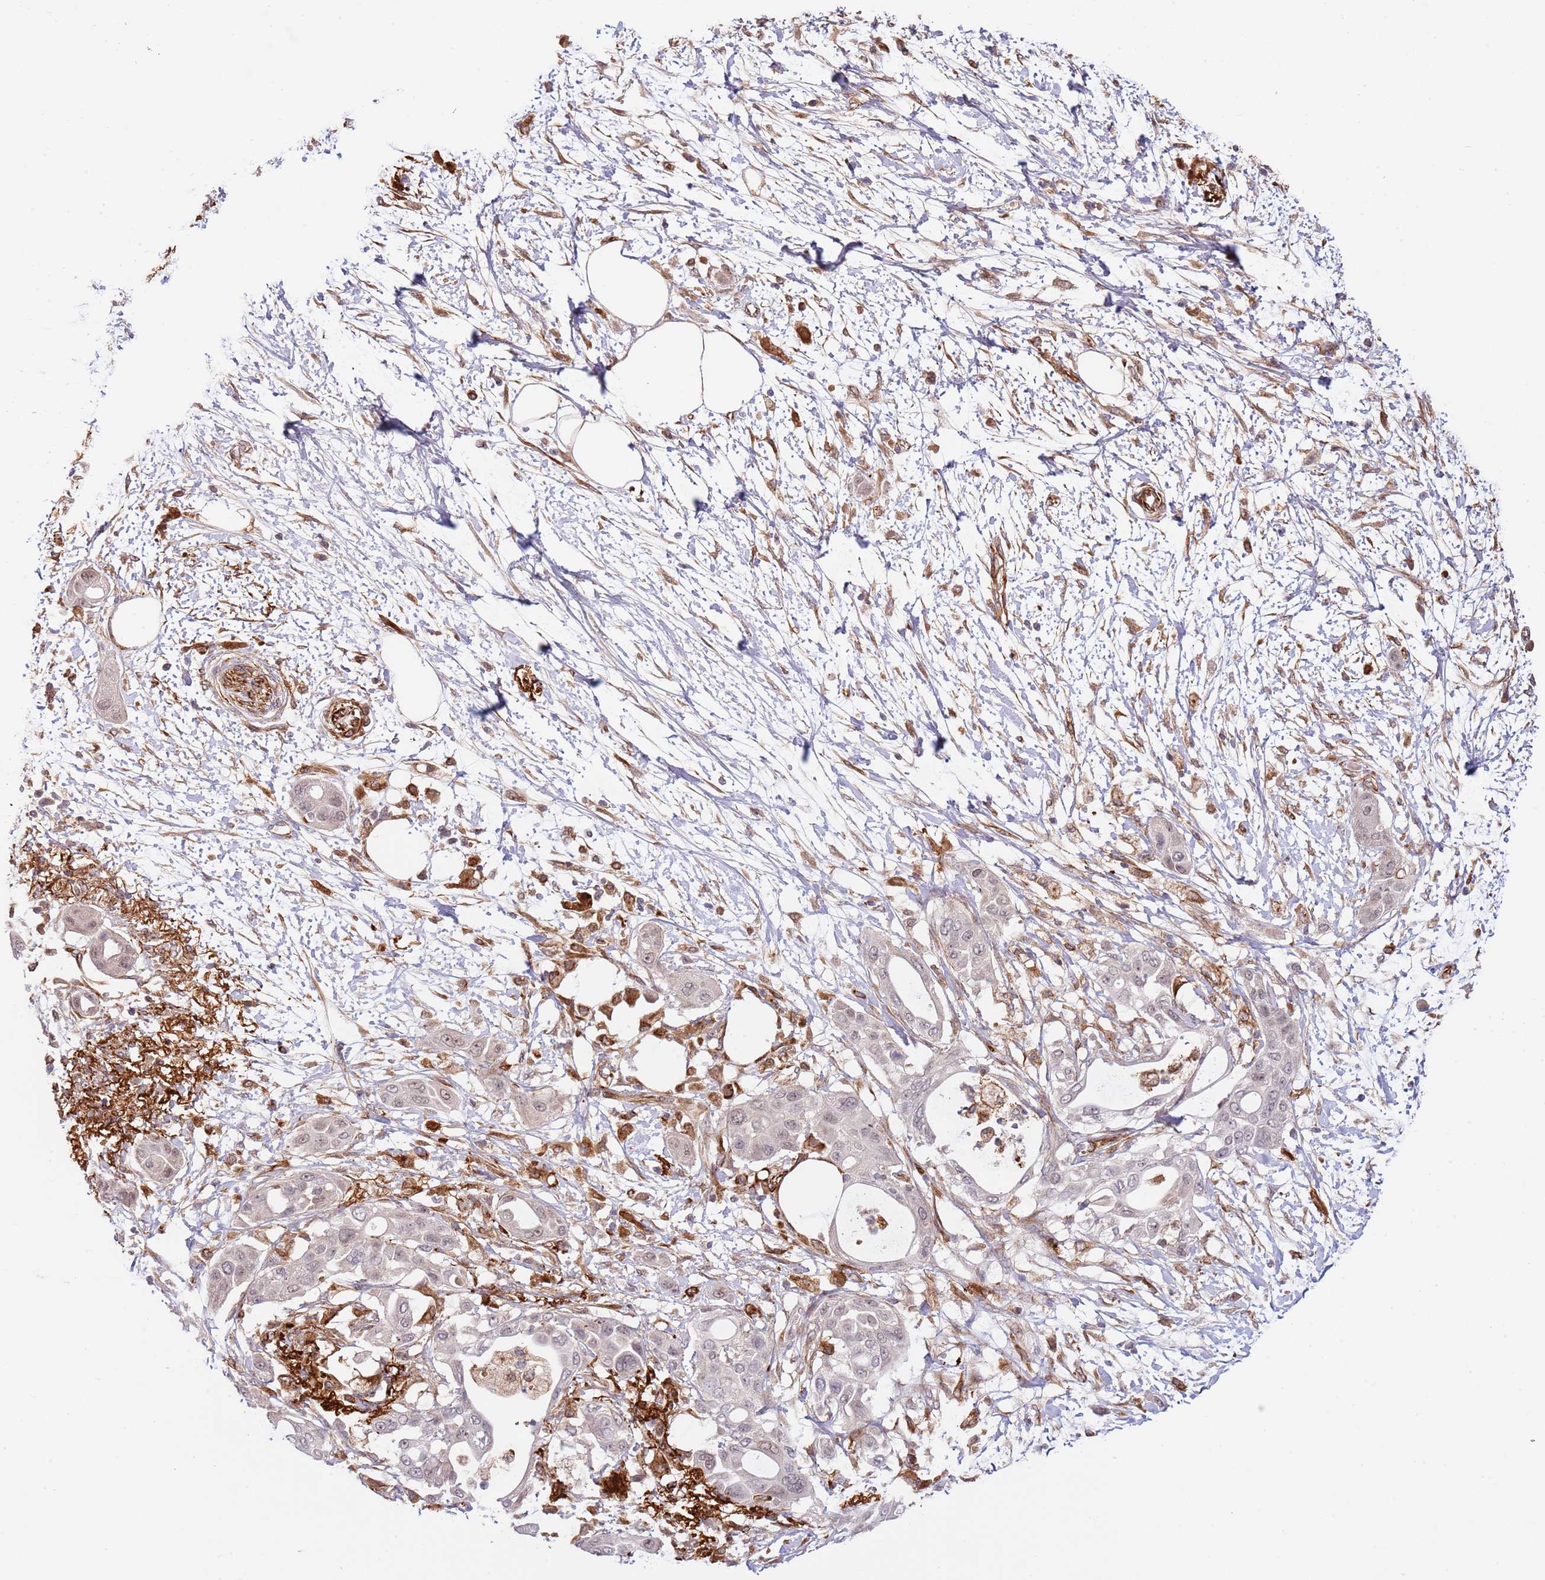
{"staining": {"intensity": "weak", "quantity": "<25%", "location": "nuclear"}, "tissue": "pancreatic cancer", "cell_type": "Tumor cells", "image_type": "cancer", "snomed": [{"axis": "morphology", "description": "Adenocarcinoma, NOS"}, {"axis": "topography", "description": "Pancreas"}], "caption": "A micrograph of human pancreatic cancer is negative for staining in tumor cells.", "gene": "NEK3", "patient": {"sex": "male", "age": 68}}